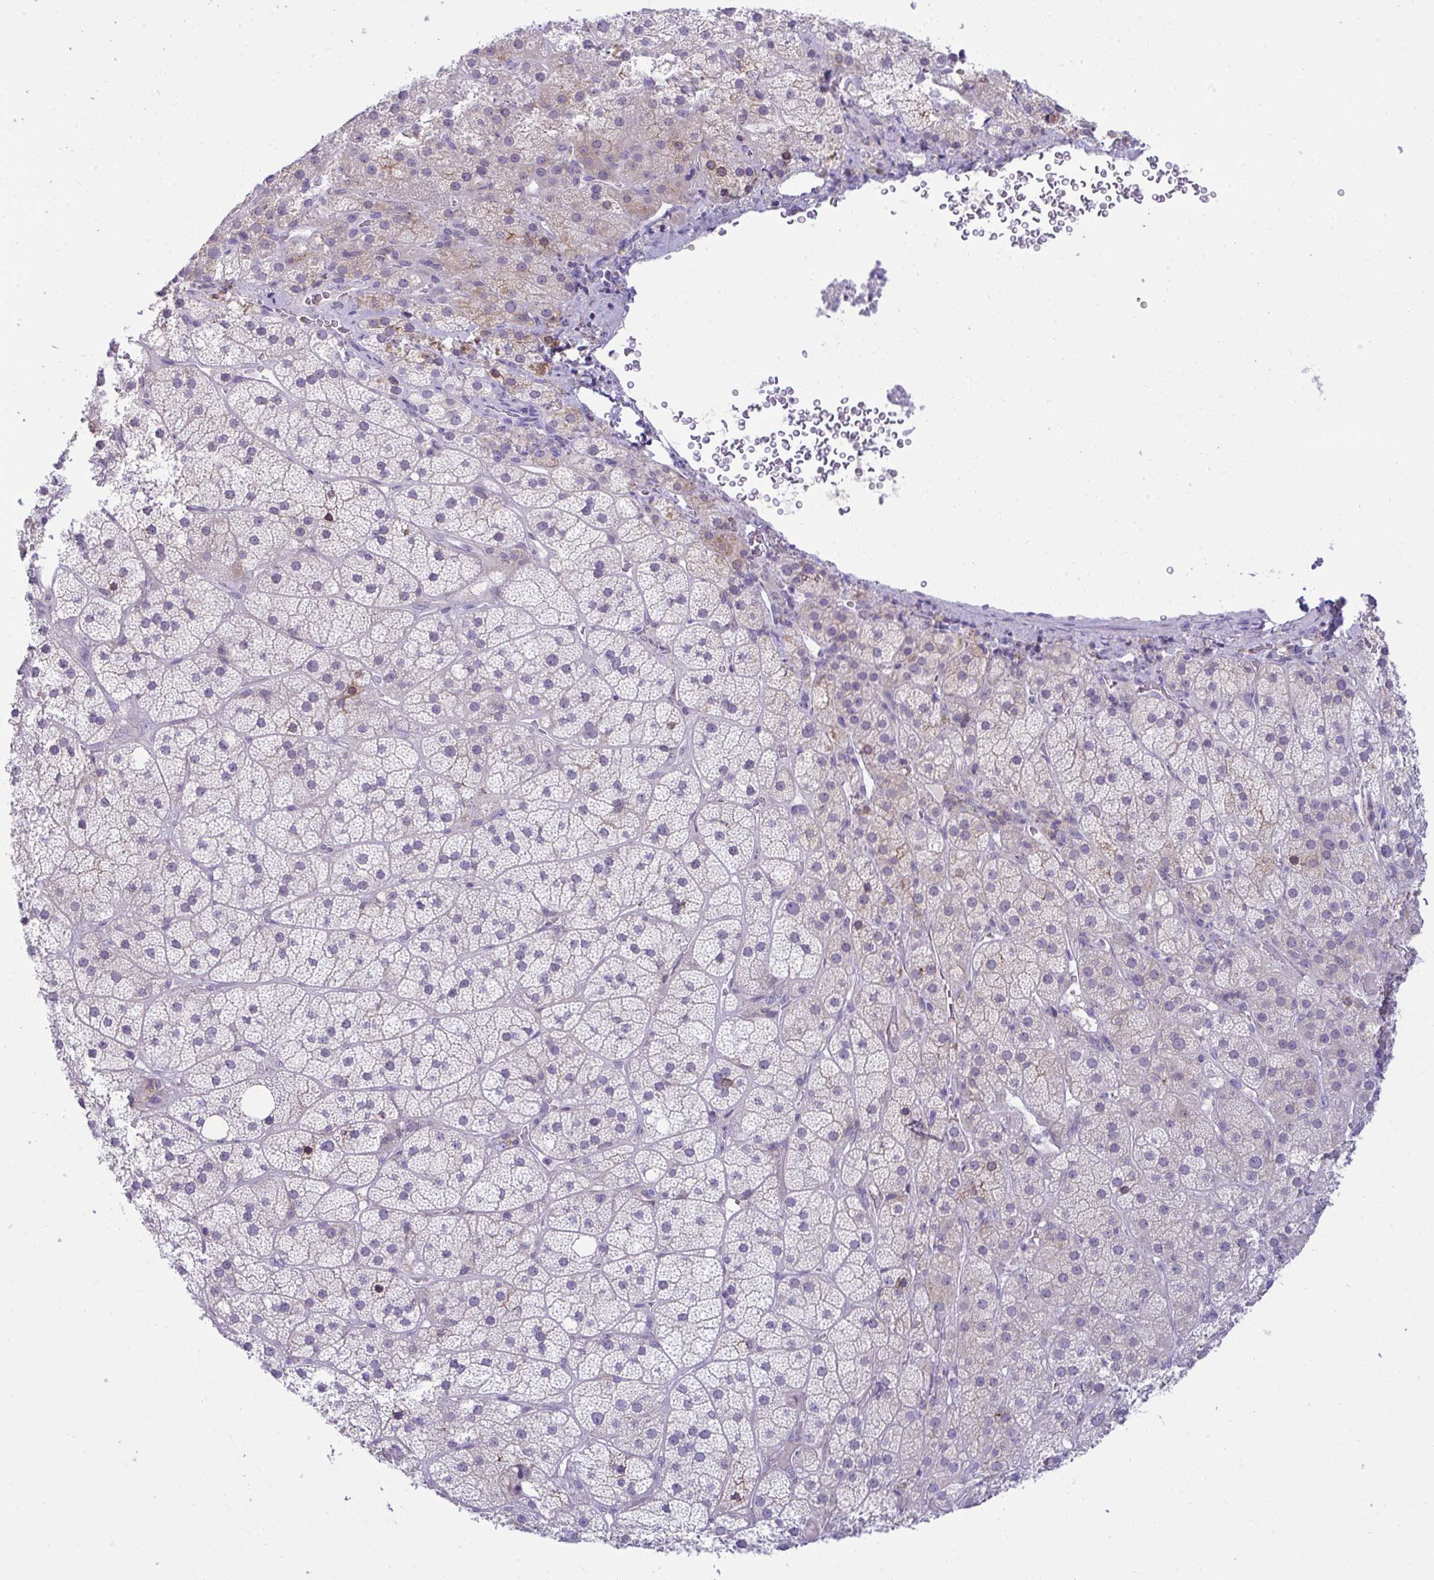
{"staining": {"intensity": "weak", "quantity": "<25%", "location": "cytoplasmic/membranous"}, "tissue": "adrenal gland", "cell_type": "Glandular cells", "image_type": "normal", "snomed": [{"axis": "morphology", "description": "Normal tissue, NOS"}, {"axis": "topography", "description": "Adrenal gland"}], "caption": "High magnification brightfield microscopy of unremarkable adrenal gland stained with DAB (3,3'-diaminobenzidine) (brown) and counterstained with hematoxylin (blue): glandular cells show no significant expression. (Brightfield microscopy of DAB immunohistochemistry (IHC) at high magnification).", "gene": "RANBP2", "patient": {"sex": "male", "age": 57}}